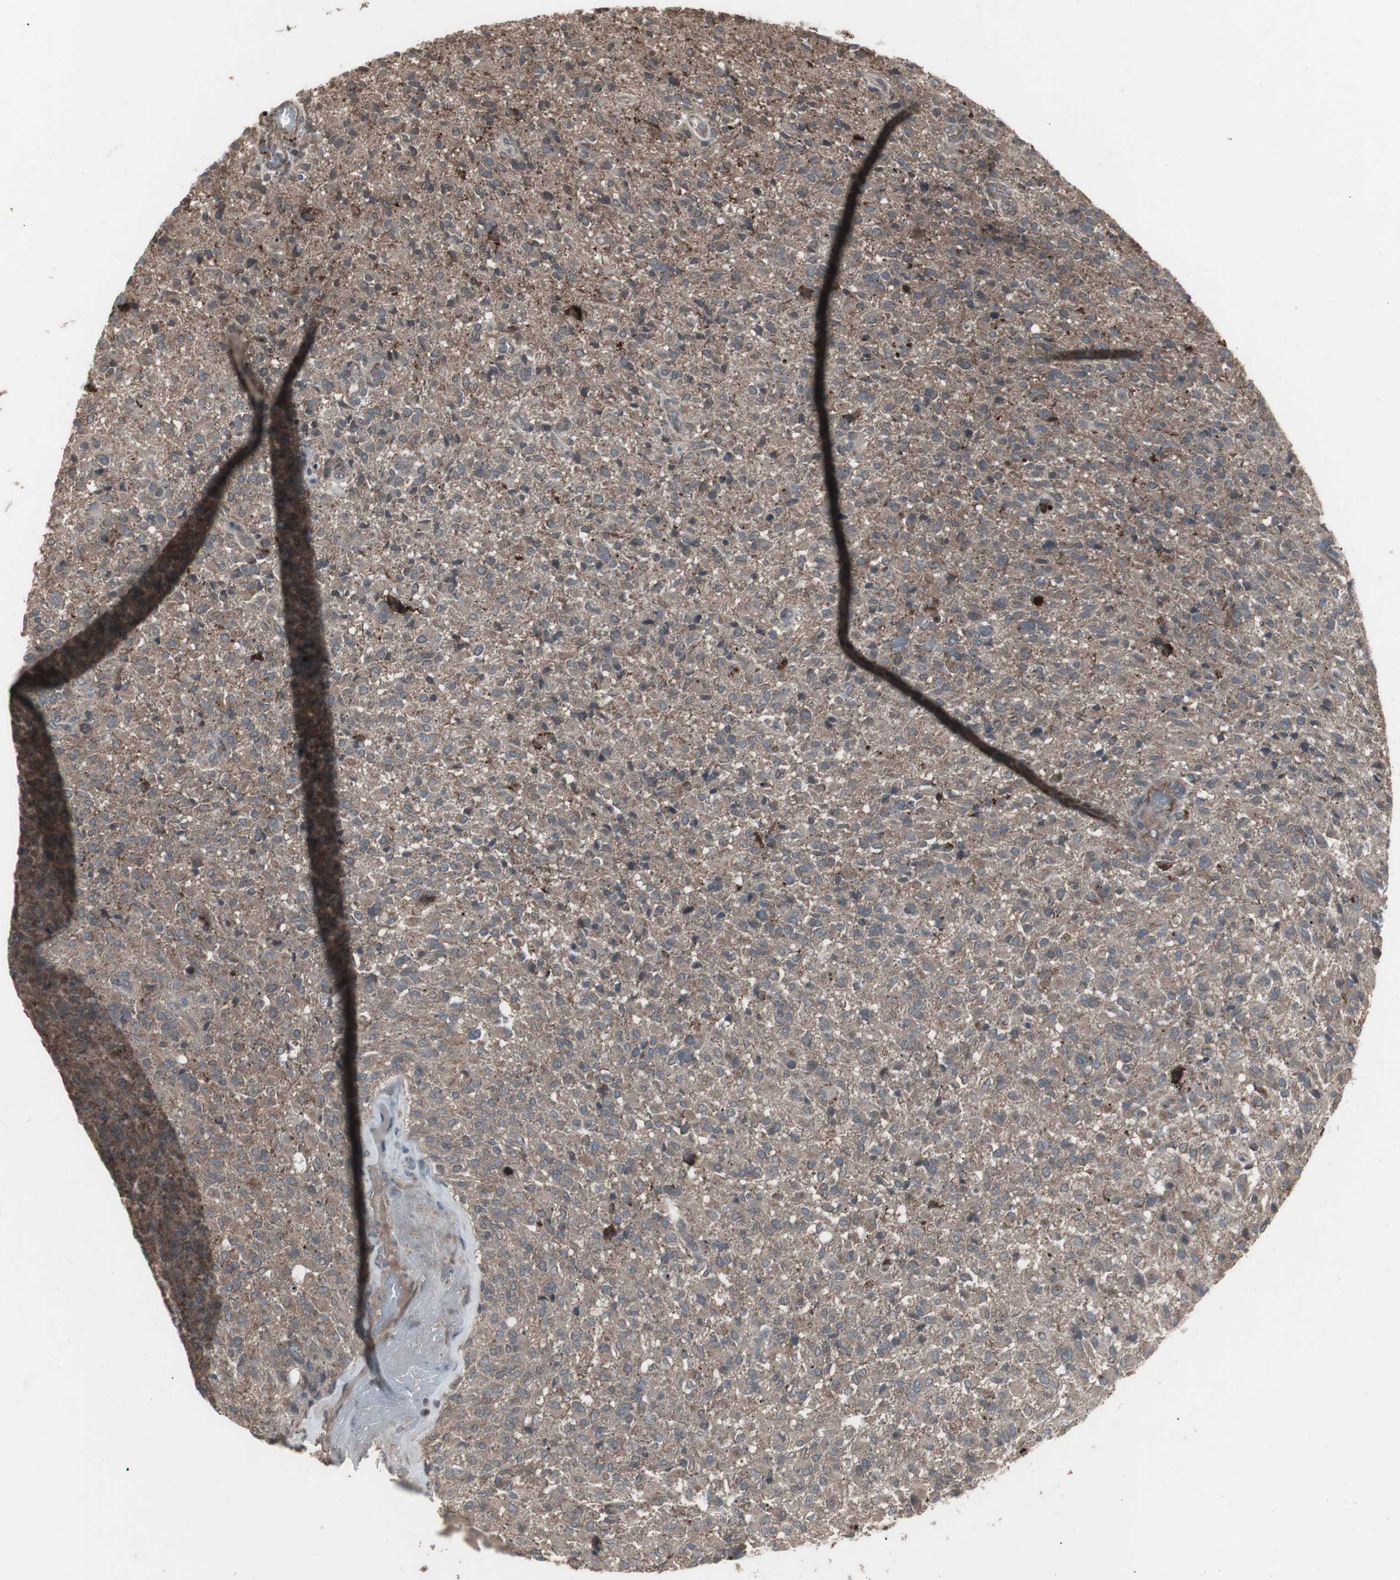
{"staining": {"intensity": "moderate", "quantity": "25%-75%", "location": "cytoplasmic/membranous"}, "tissue": "glioma", "cell_type": "Tumor cells", "image_type": "cancer", "snomed": [{"axis": "morphology", "description": "Glioma, malignant, High grade"}, {"axis": "topography", "description": "Brain"}], "caption": "Immunohistochemical staining of human malignant glioma (high-grade) exhibits moderate cytoplasmic/membranous protein staining in approximately 25%-75% of tumor cells. Nuclei are stained in blue.", "gene": "SSTR2", "patient": {"sex": "male", "age": 71}}